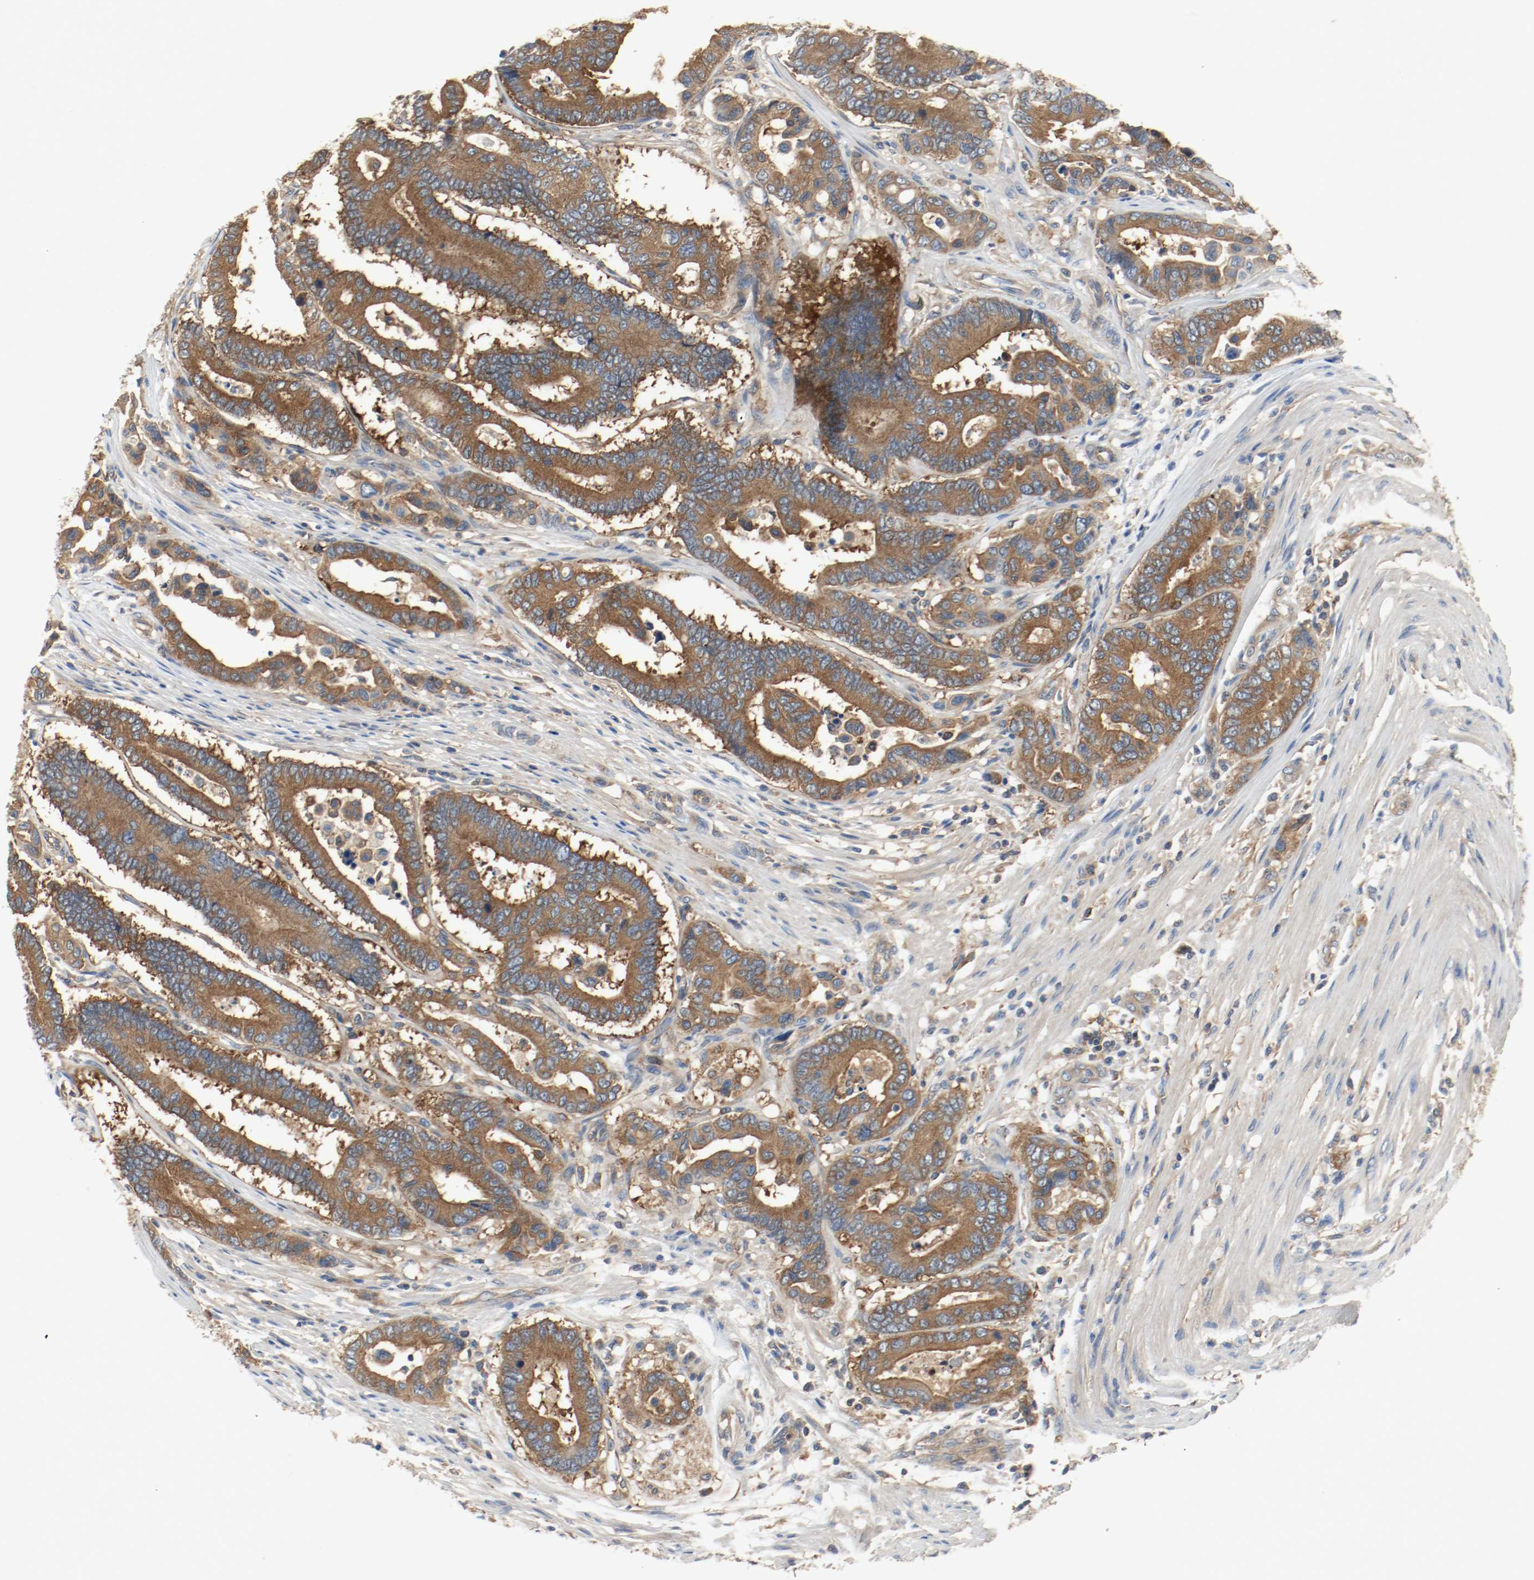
{"staining": {"intensity": "strong", "quantity": ">75%", "location": "cytoplasmic/membranous"}, "tissue": "colorectal cancer", "cell_type": "Tumor cells", "image_type": "cancer", "snomed": [{"axis": "morphology", "description": "Normal tissue, NOS"}, {"axis": "morphology", "description": "Adenocarcinoma, NOS"}, {"axis": "topography", "description": "Colon"}], "caption": "Immunohistochemical staining of adenocarcinoma (colorectal) displays high levels of strong cytoplasmic/membranous expression in about >75% of tumor cells.", "gene": "HGS", "patient": {"sex": "male", "age": 82}}